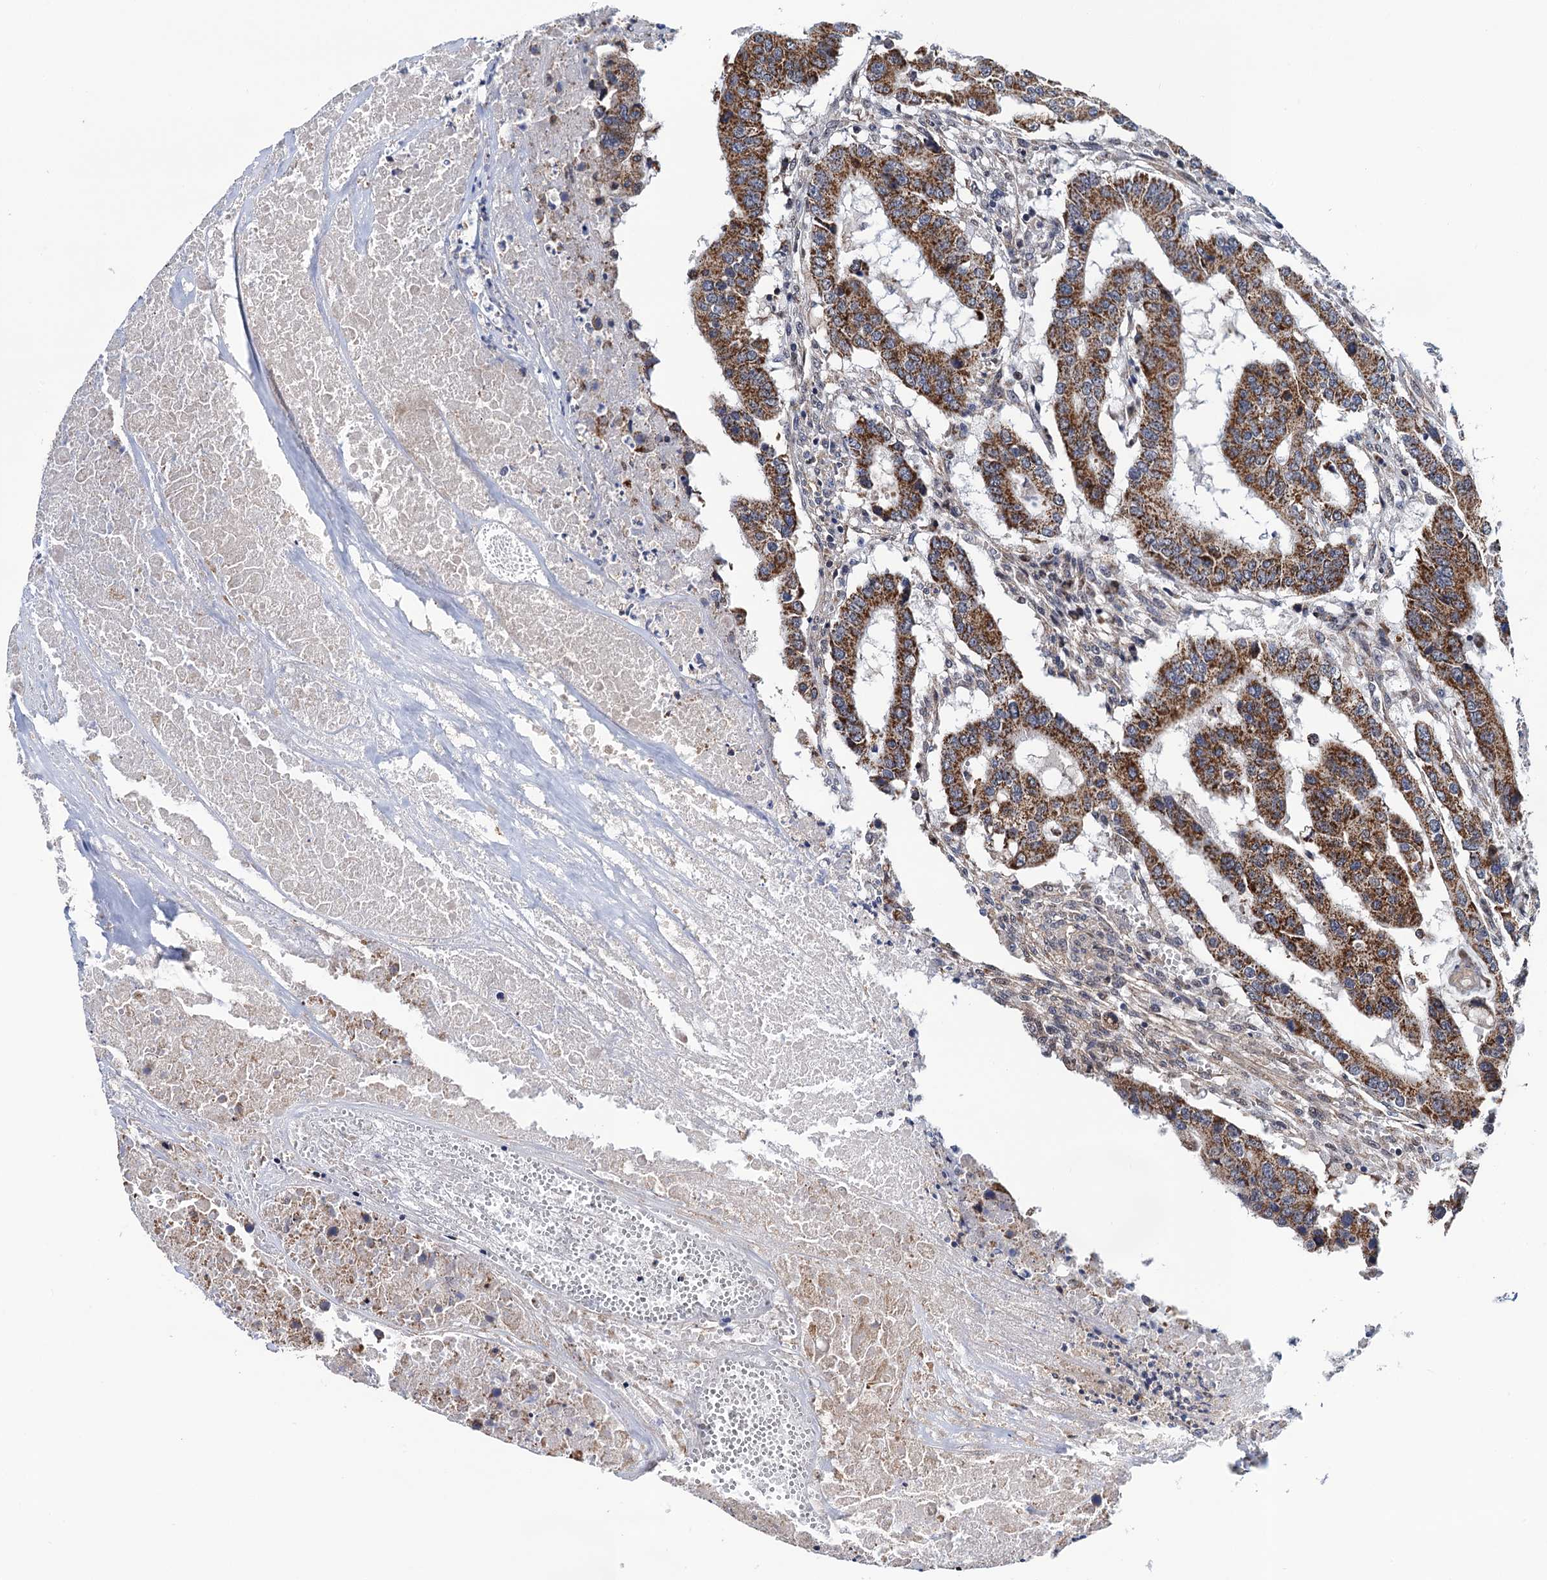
{"staining": {"intensity": "moderate", "quantity": ">75%", "location": "cytoplasmic/membranous"}, "tissue": "colorectal cancer", "cell_type": "Tumor cells", "image_type": "cancer", "snomed": [{"axis": "morphology", "description": "Adenocarcinoma, NOS"}, {"axis": "topography", "description": "Colon"}], "caption": "This is an image of IHC staining of adenocarcinoma (colorectal), which shows moderate expression in the cytoplasmic/membranous of tumor cells.", "gene": "PTCD3", "patient": {"sex": "male", "age": 77}}